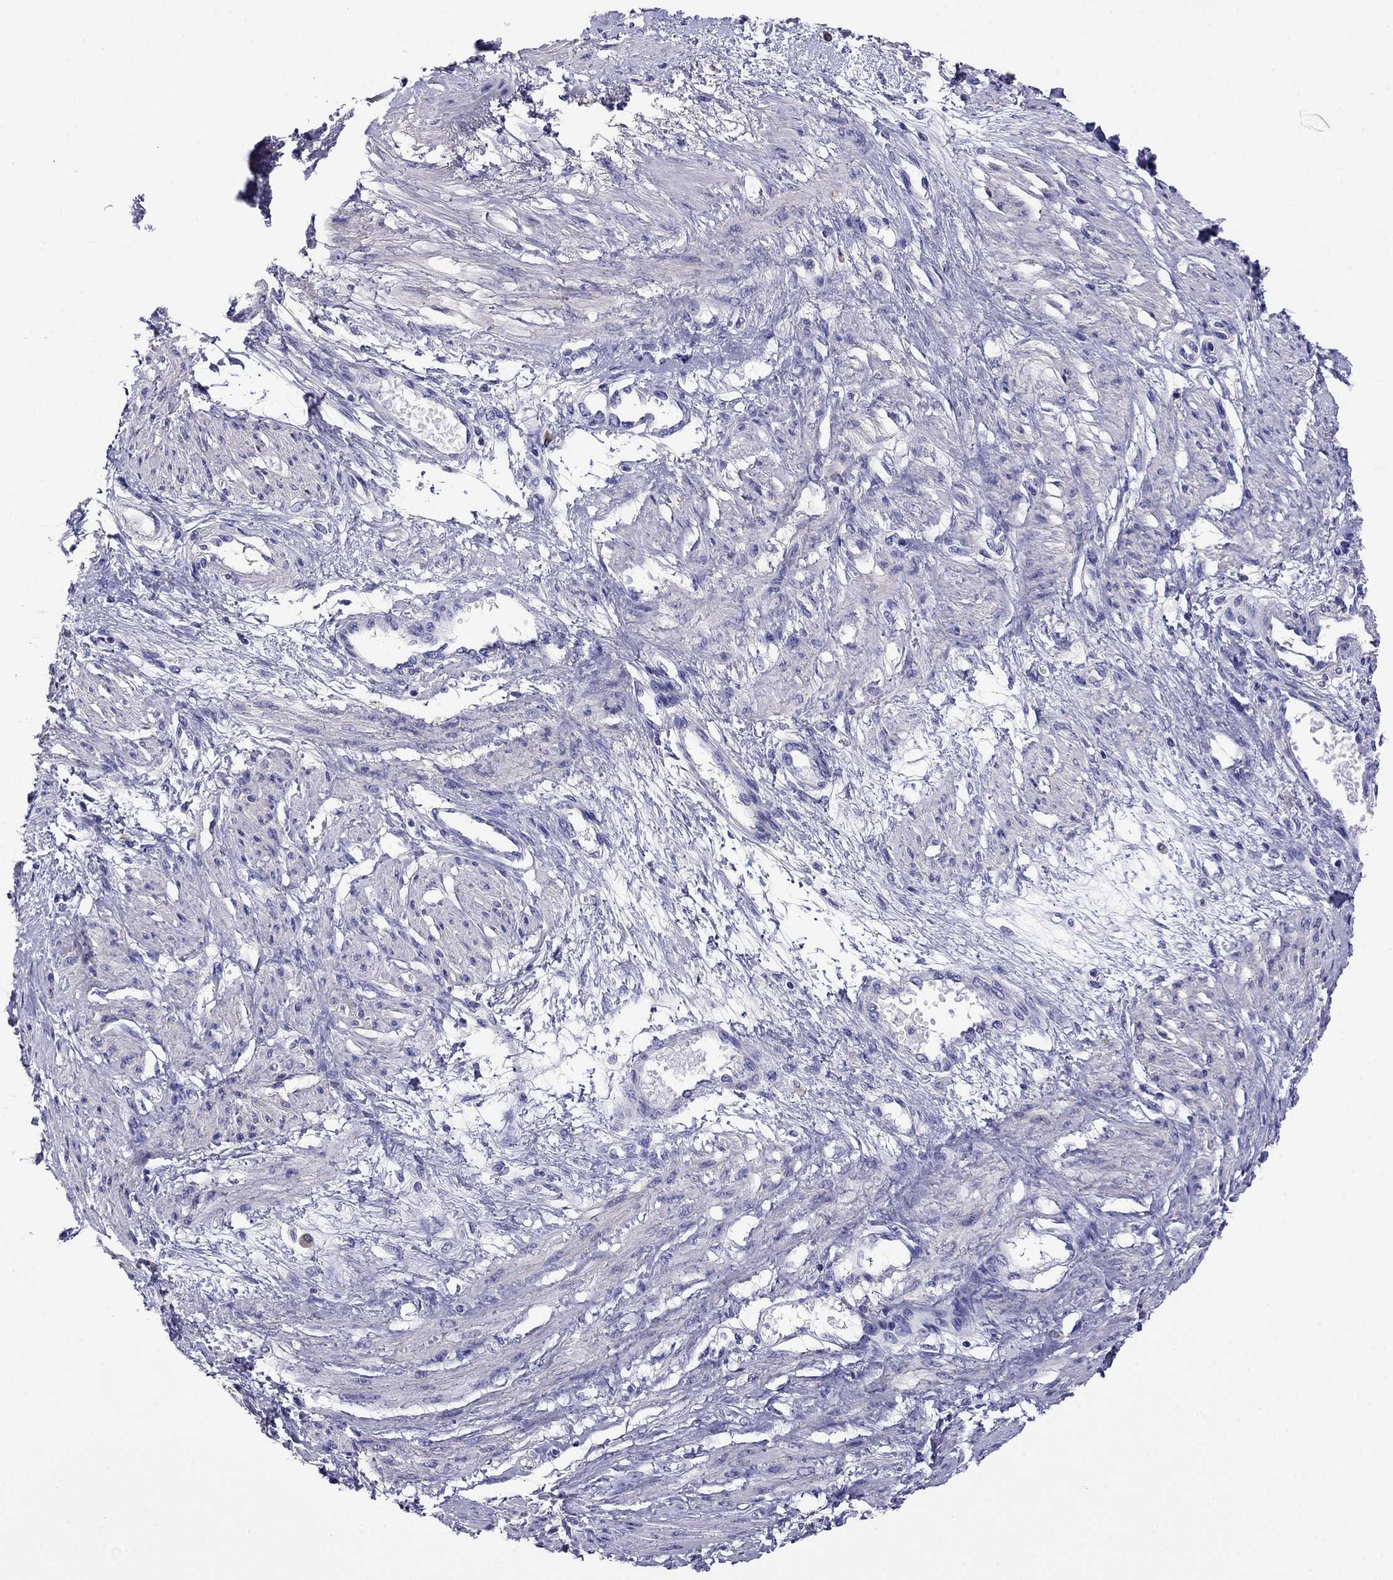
{"staining": {"intensity": "negative", "quantity": "none", "location": "none"}, "tissue": "smooth muscle", "cell_type": "Smooth muscle cells", "image_type": "normal", "snomed": [{"axis": "morphology", "description": "Normal tissue, NOS"}, {"axis": "topography", "description": "Smooth muscle"}, {"axis": "topography", "description": "Uterus"}], "caption": "The photomicrograph demonstrates no significant positivity in smooth muscle cells of smooth muscle.", "gene": "SCG2", "patient": {"sex": "female", "age": 39}}